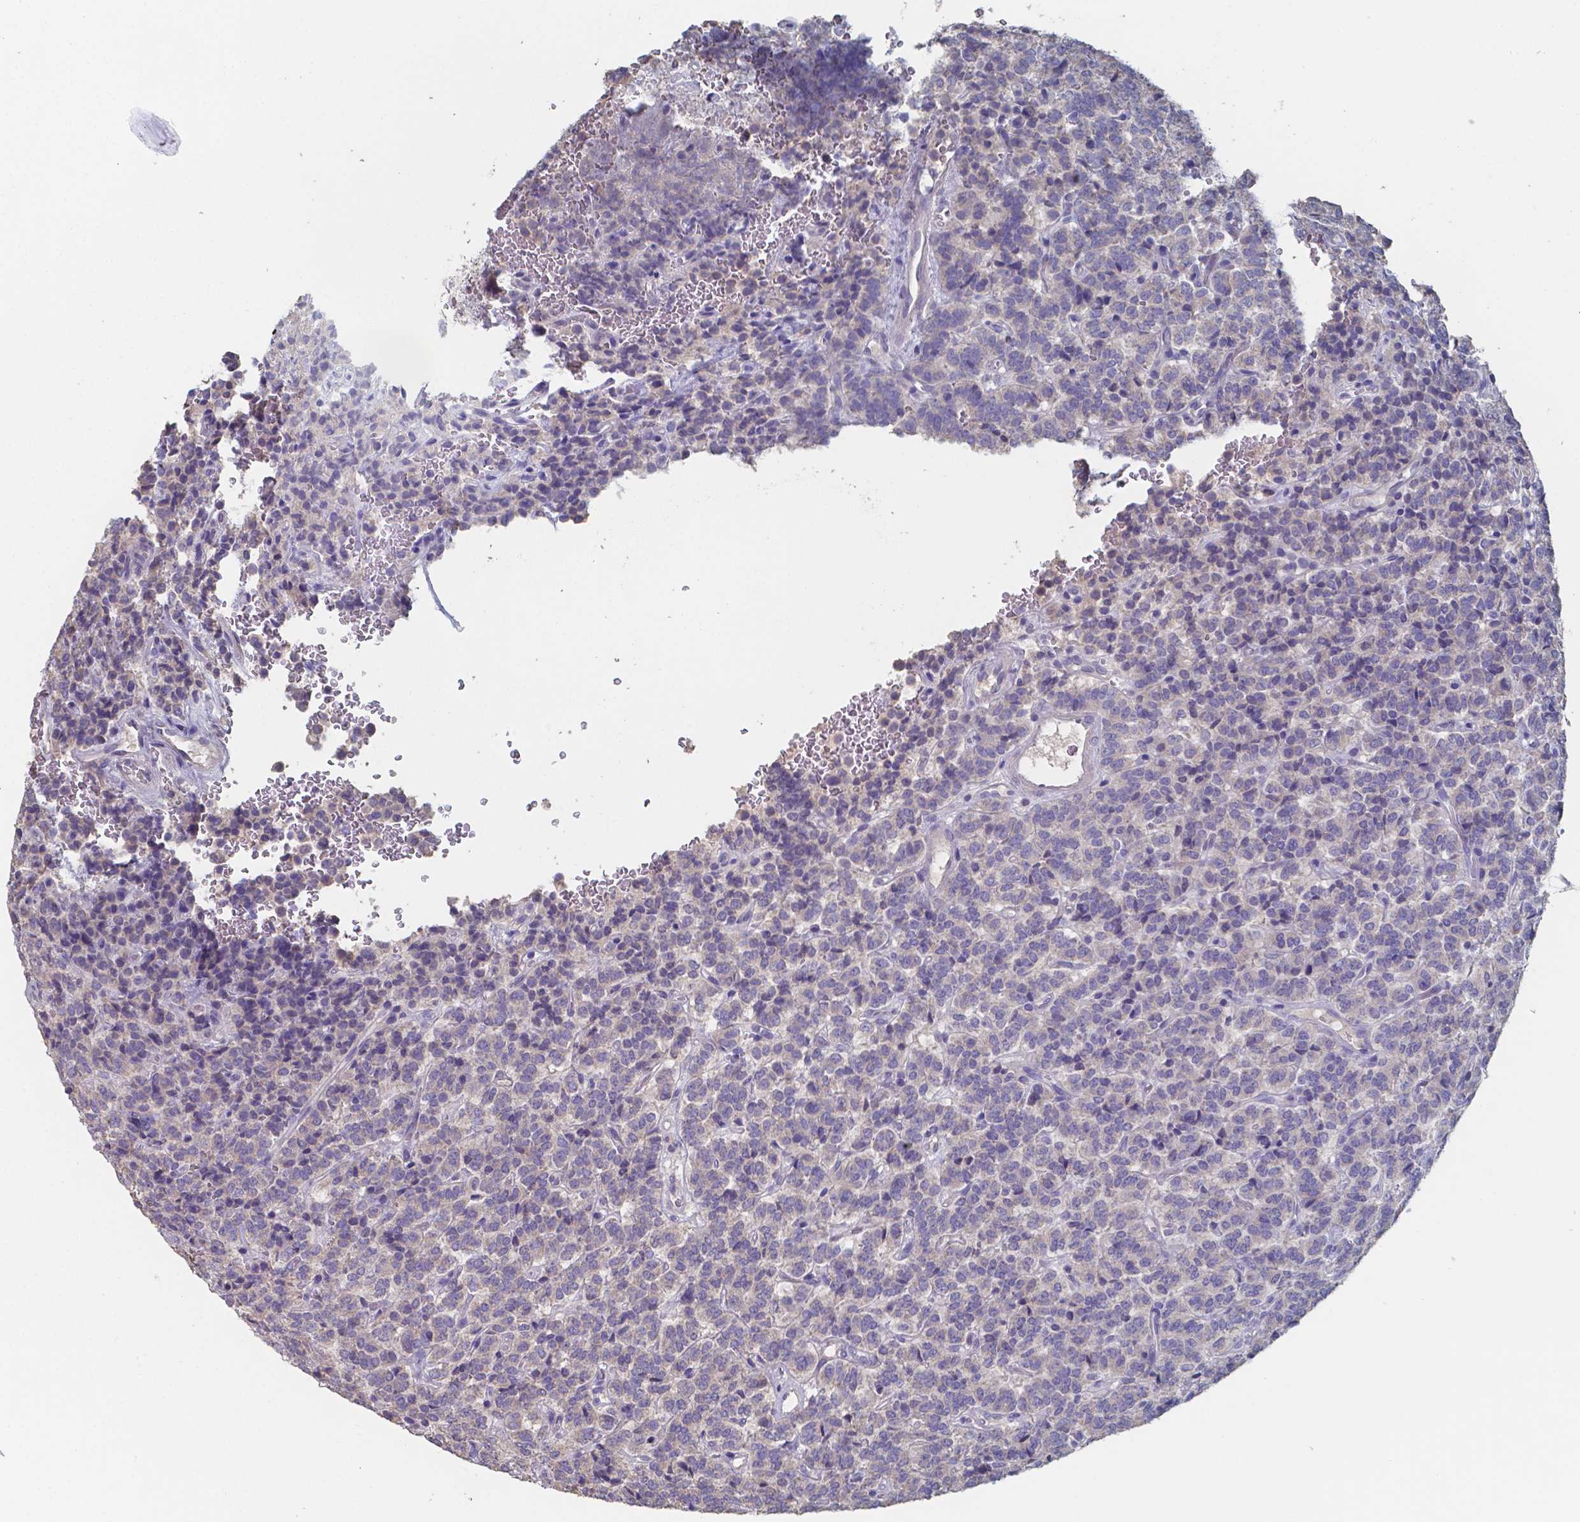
{"staining": {"intensity": "negative", "quantity": "none", "location": "none"}, "tissue": "carcinoid", "cell_type": "Tumor cells", "image_type": "cancer", "snomed": [{"axis": "morphology", "description": "Carcinoid, malignant, NOS"}, {"axis": "topography", "description": "Pancreas"}], "caption": "Carcinoid (malignant) was stained to show a protein in brown. There is no significant staining in tumor cells. (DAB immunohistochemistry with hematoxylin counter stain).", "gene": "FOXJ1", "patient": {"sex": "male", "age": 36}}